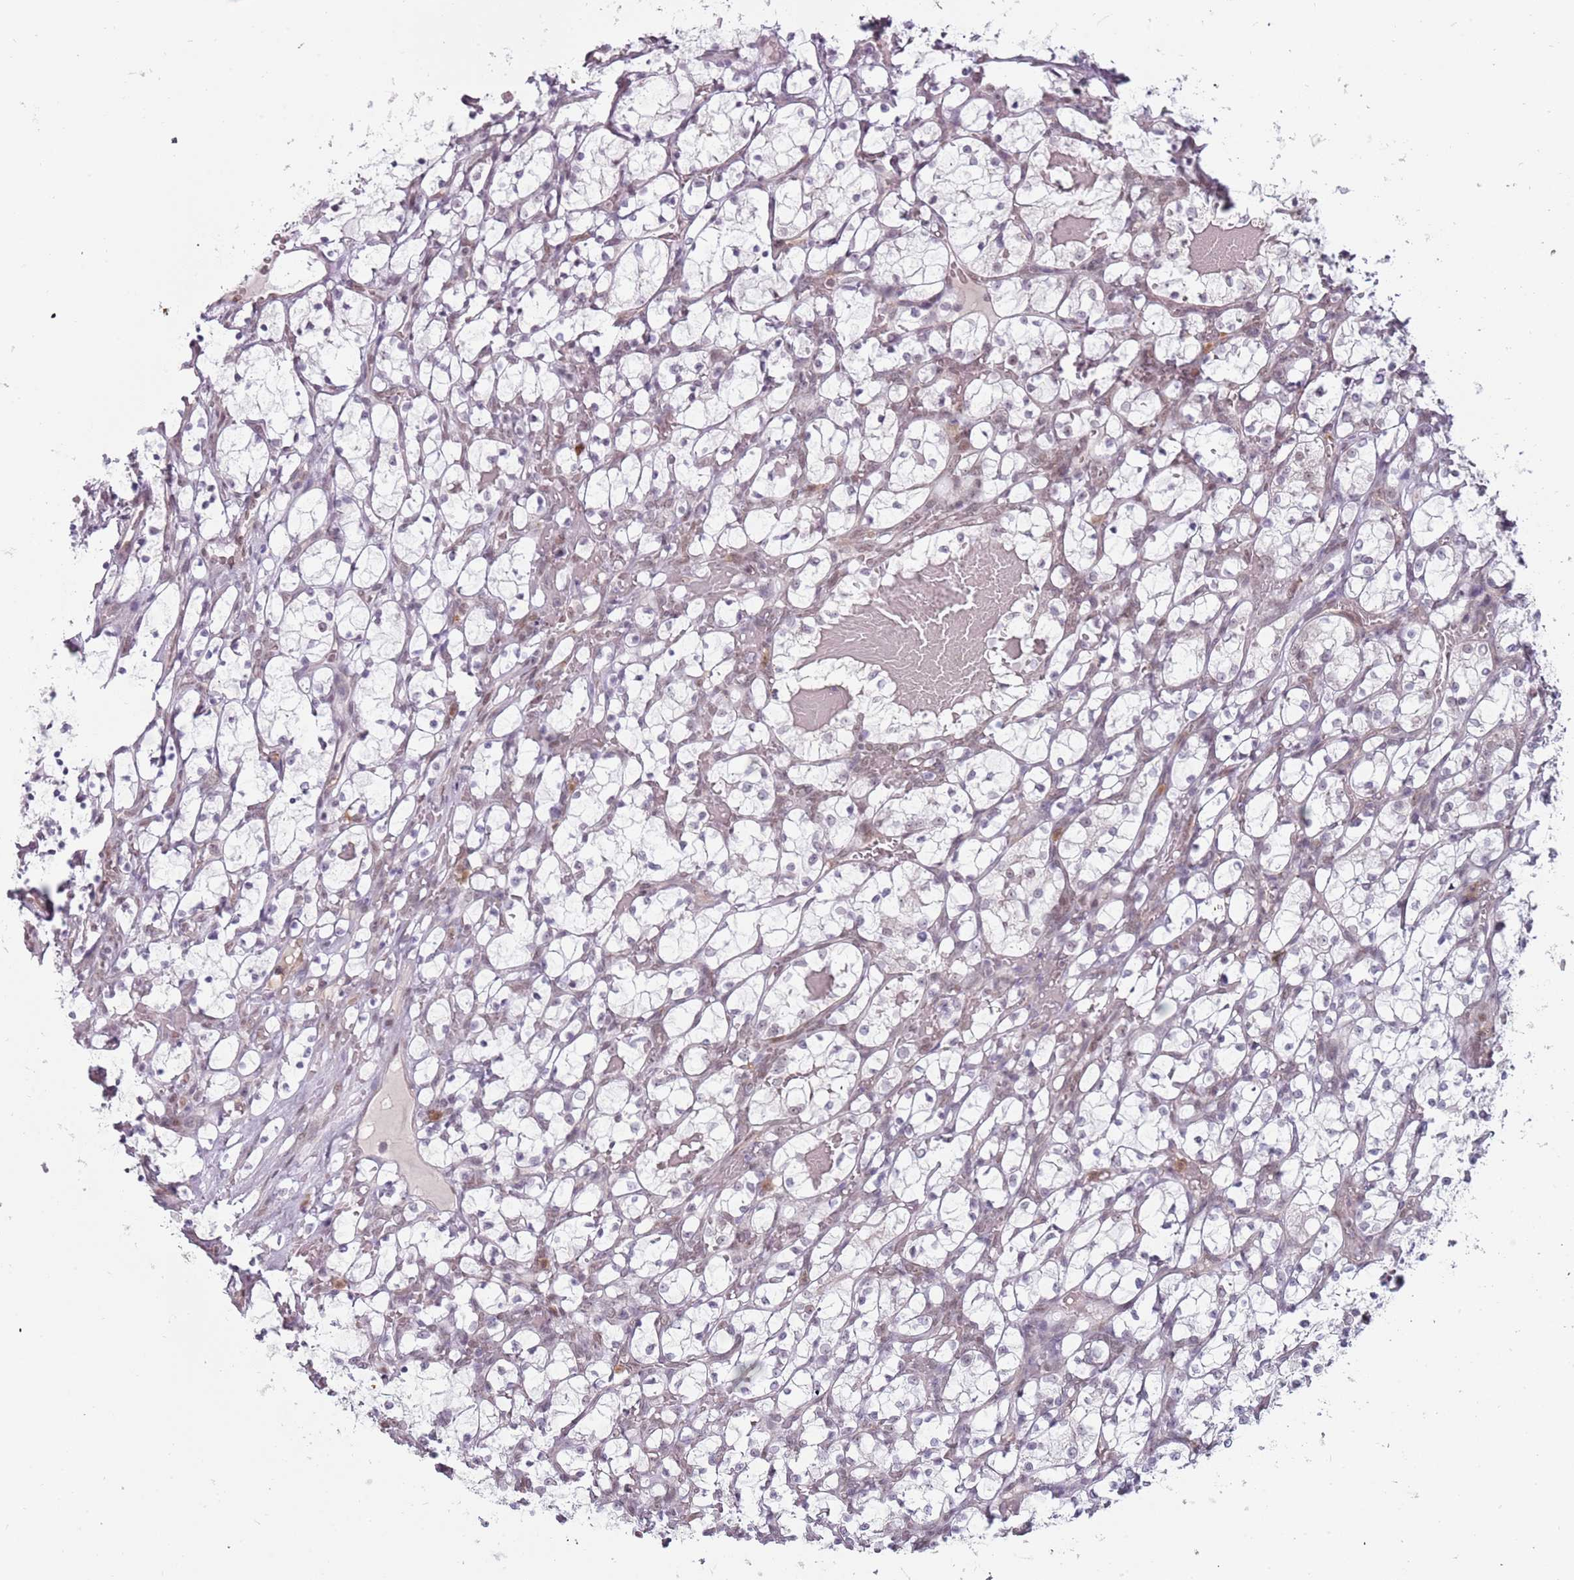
{"staining": {"intensity": "negative", "quantity": "none", "location": "none"}, "tissue": "renal cancer", "cell_type": "Tumor cells", "image_type": "cancer", "snomed": [{"axis": "morphology", "description": "Adenocarcinoma, NOS"}, {"axis": "topography", "description": "Kidney"}], "caption": "A high-resolution image shows immunohistochemistry staining of adenocarcinoma (renal), which reveals no significant staining in tumor cells.", "gene": "REXO4", "patient": {"sex": "female", "age": 69}}